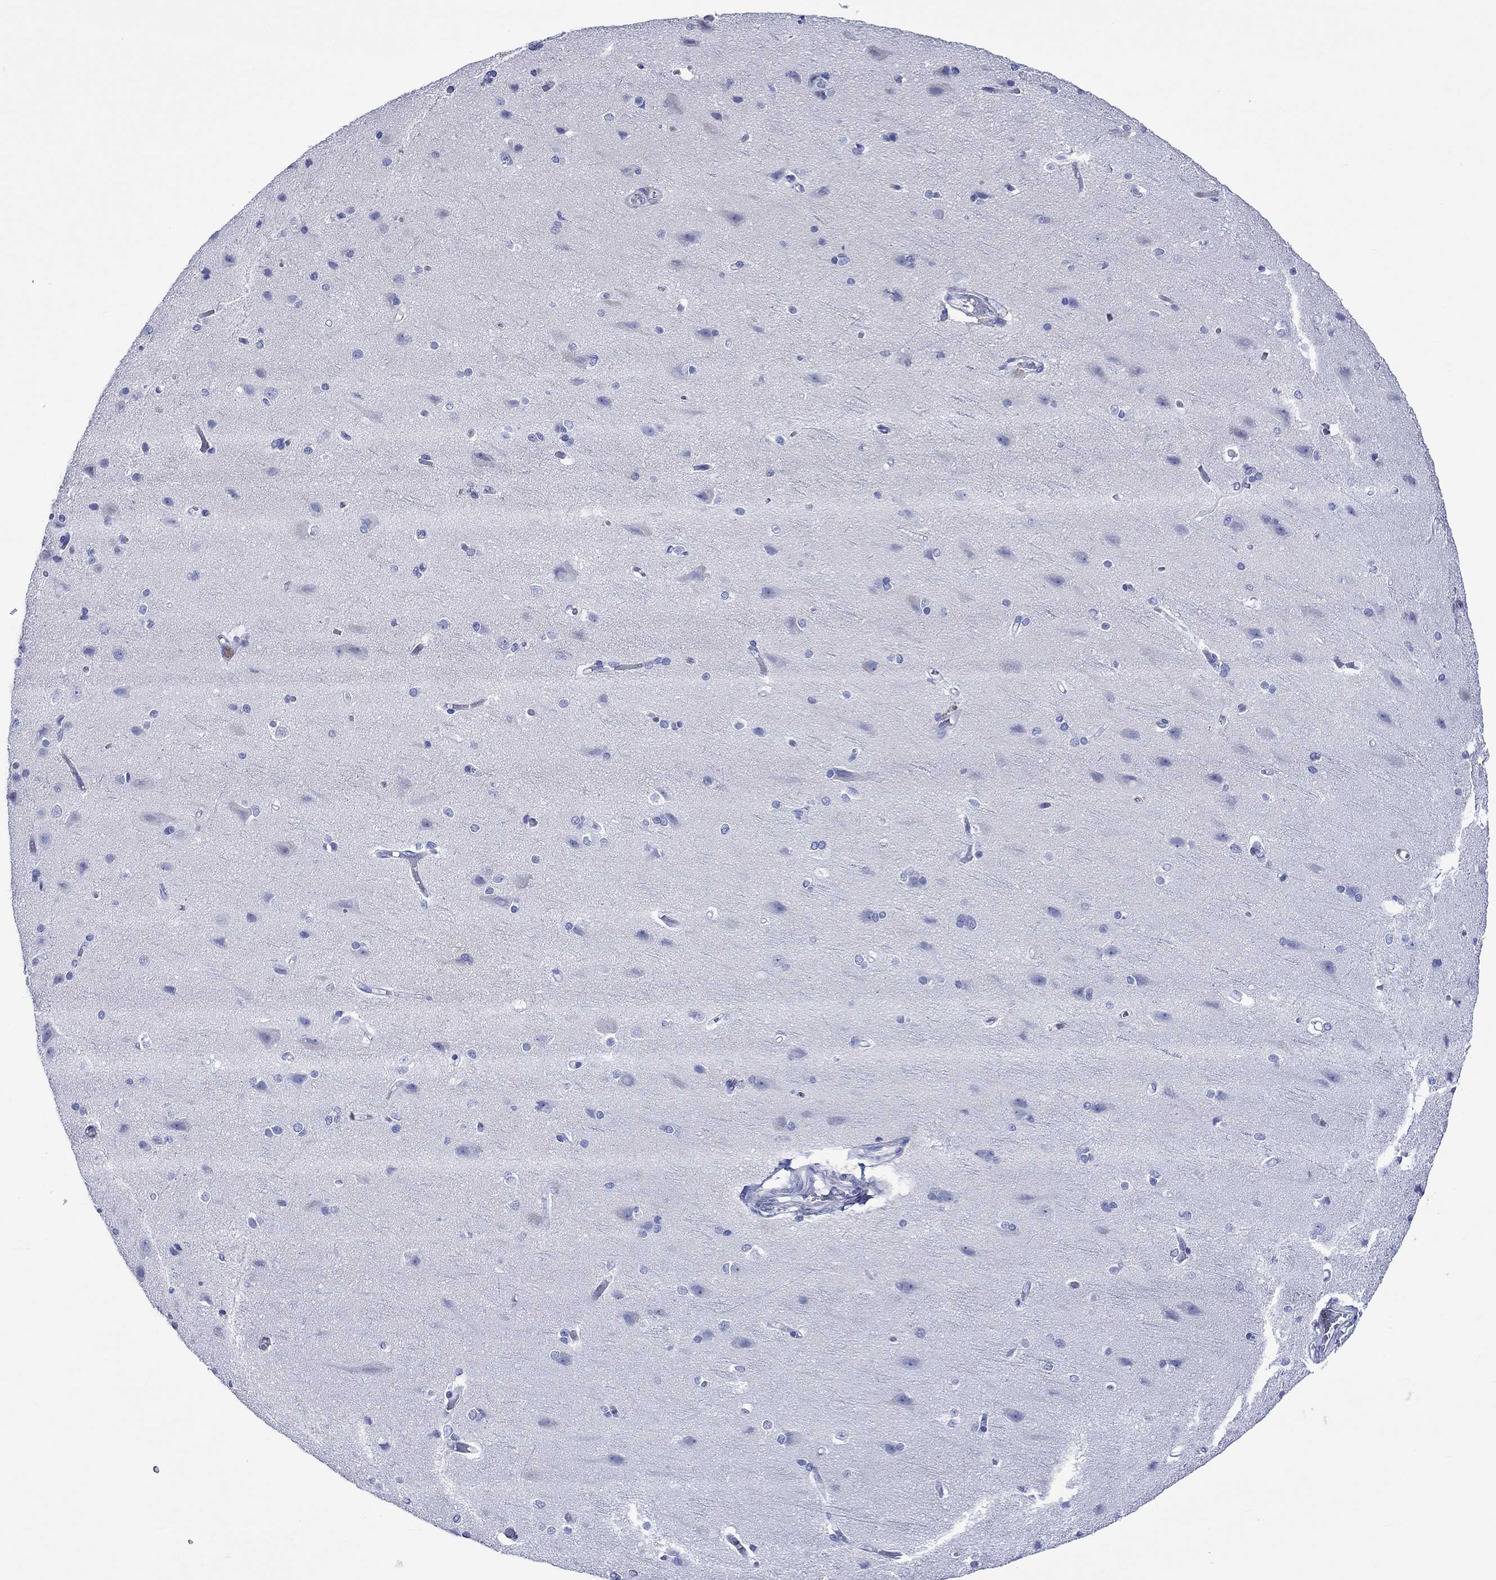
{"staining": {"intensity": "negative", "quantity": "none", "location": "none"}, "tissue": "cerebral cortex", "cell_type": "Endothelial cells", "image_type": "normal", "snomed": [{"axis": "morphology", "description": "Normal tissue, NOS"}, {"axis": "topography", "description": "Cerebral cortex"}], "caption": "Immunohistochemistry (IHC) photomicrograph of benign cerebral cortex stained for a protein (brown), which displays no staining in endothelial cells.", "gene": "HARBI1", "patient": {"sex": "male", "age": 37}}